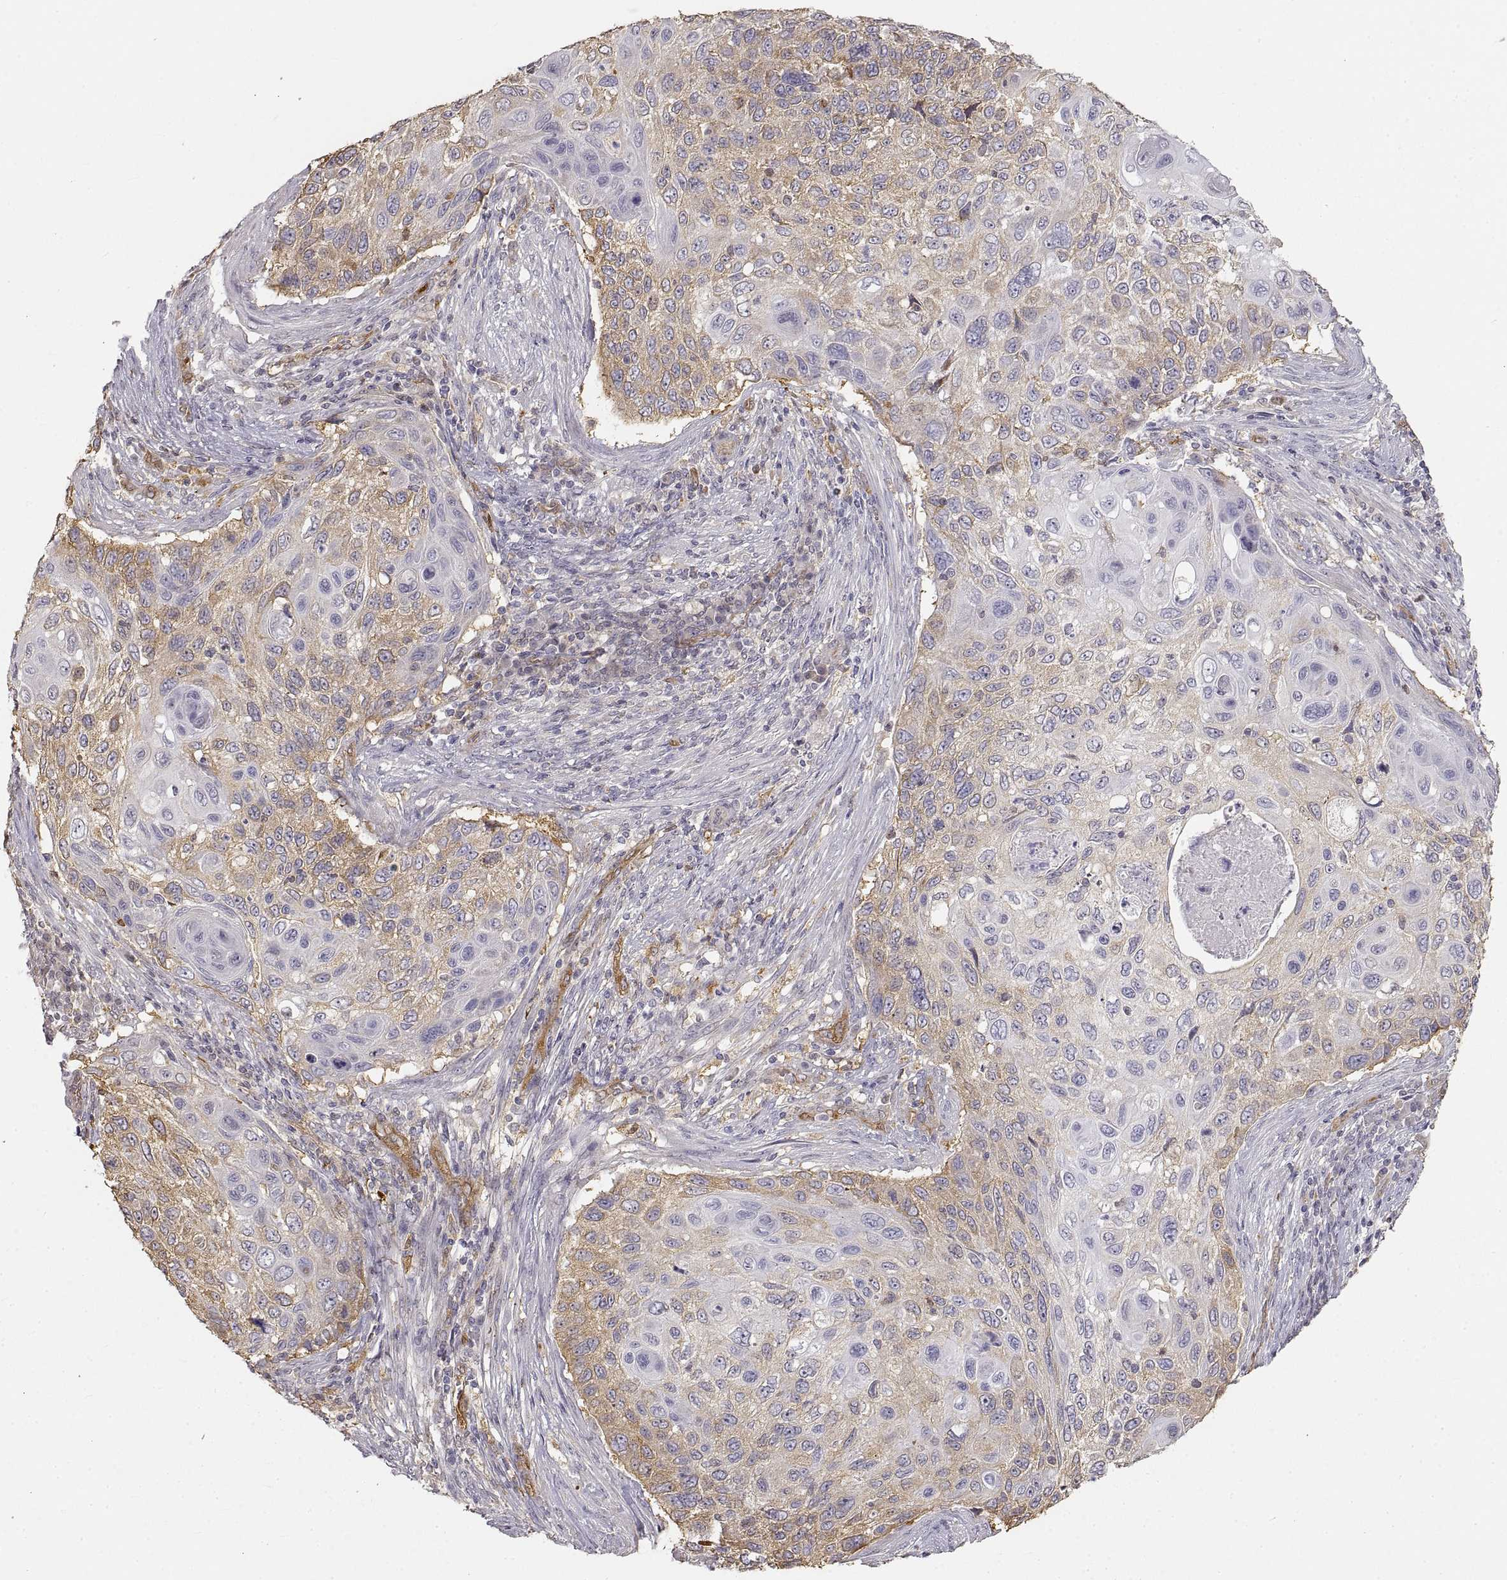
{"staining": {"intensity": "moderate", "quantity": "<25%", "location": "cytoplasmic/membranous"}, "tissue": "cervical cancer", "cell_type": "Tumor cells", "image_type": "cancer", "snomed": [{"axis": "morphology", "description": "Squamous cell carcinoma, NOS"}, {"axis": "topography", "description": "Cervix"}], "caption": "A histopathology image showing moderate cytoplasmic/membranous expression in about <25% of tumor cells in cervical cancer (squamous cell carcinoma), as visualized by brown immunohistochemical staining.", "gene": "HSP90AB1", "patient": {"sex": "female", "age": 70}}